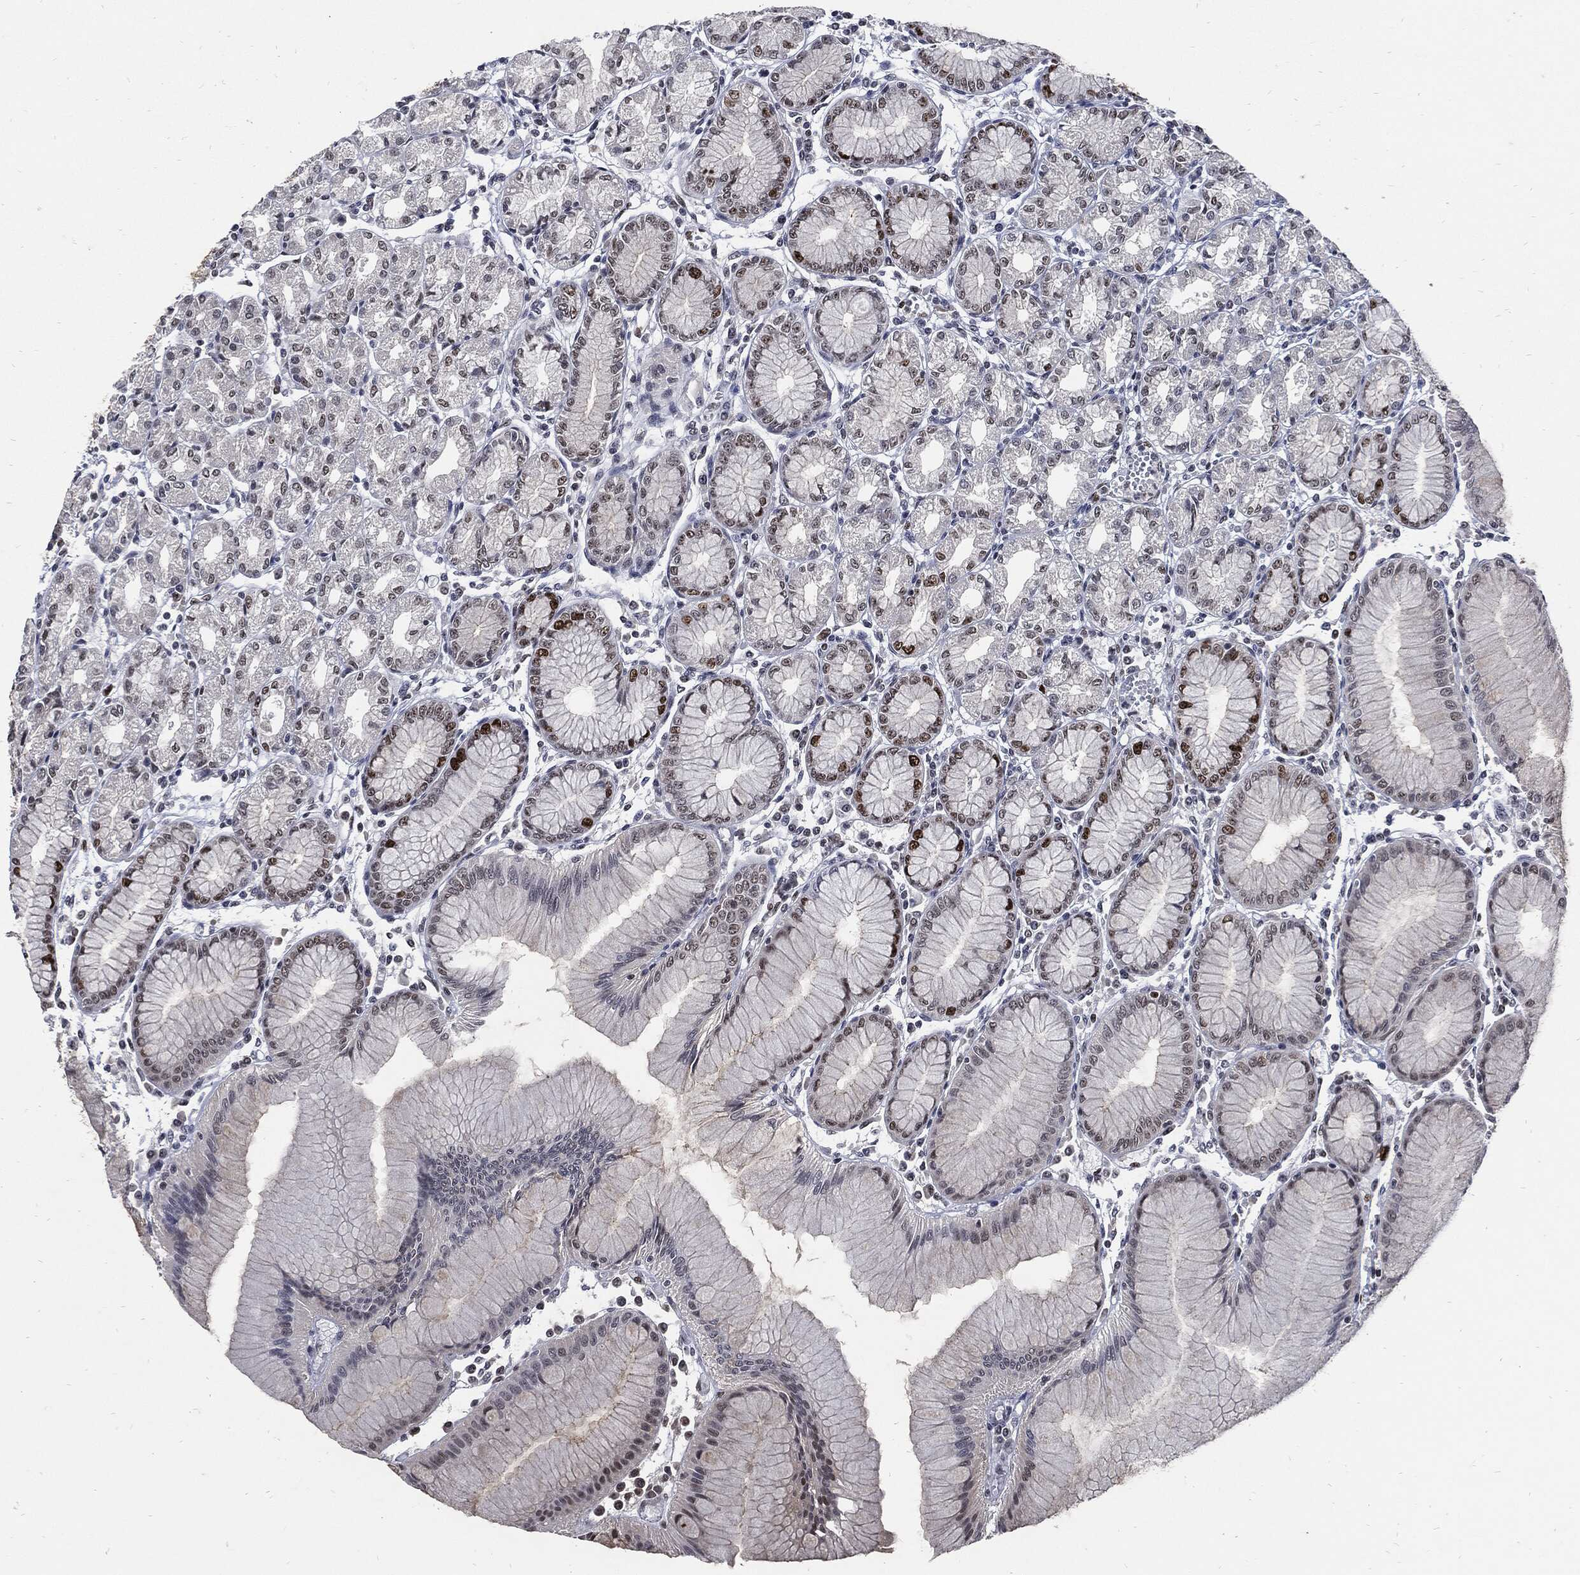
{"staining": {"intensity": "strong", "quantity": "<25%", "location": "nuclear"}, "tissue": "stomach", "cell_type": "Glandular cells", "image_type": "normal", "snomed": [{"axis": "morphology", "description": "Normal tissue, NOS"}, {"axis": "topography", "description": "Stomach"}], "caption": "The histopathology image exhibits immunohistochemical staining of unremarkable stomach. There is strong nuclear positivity is seen in approximately <25% of glandular cells. The staining is performed using DAB (3,3'-diaminobenzidine) brown chromogen to label protein expression. The nuclei are counter-stained blue using hematoxylin.", "gene": "NBN", "patient": {"sex": "female", "age": 57}}